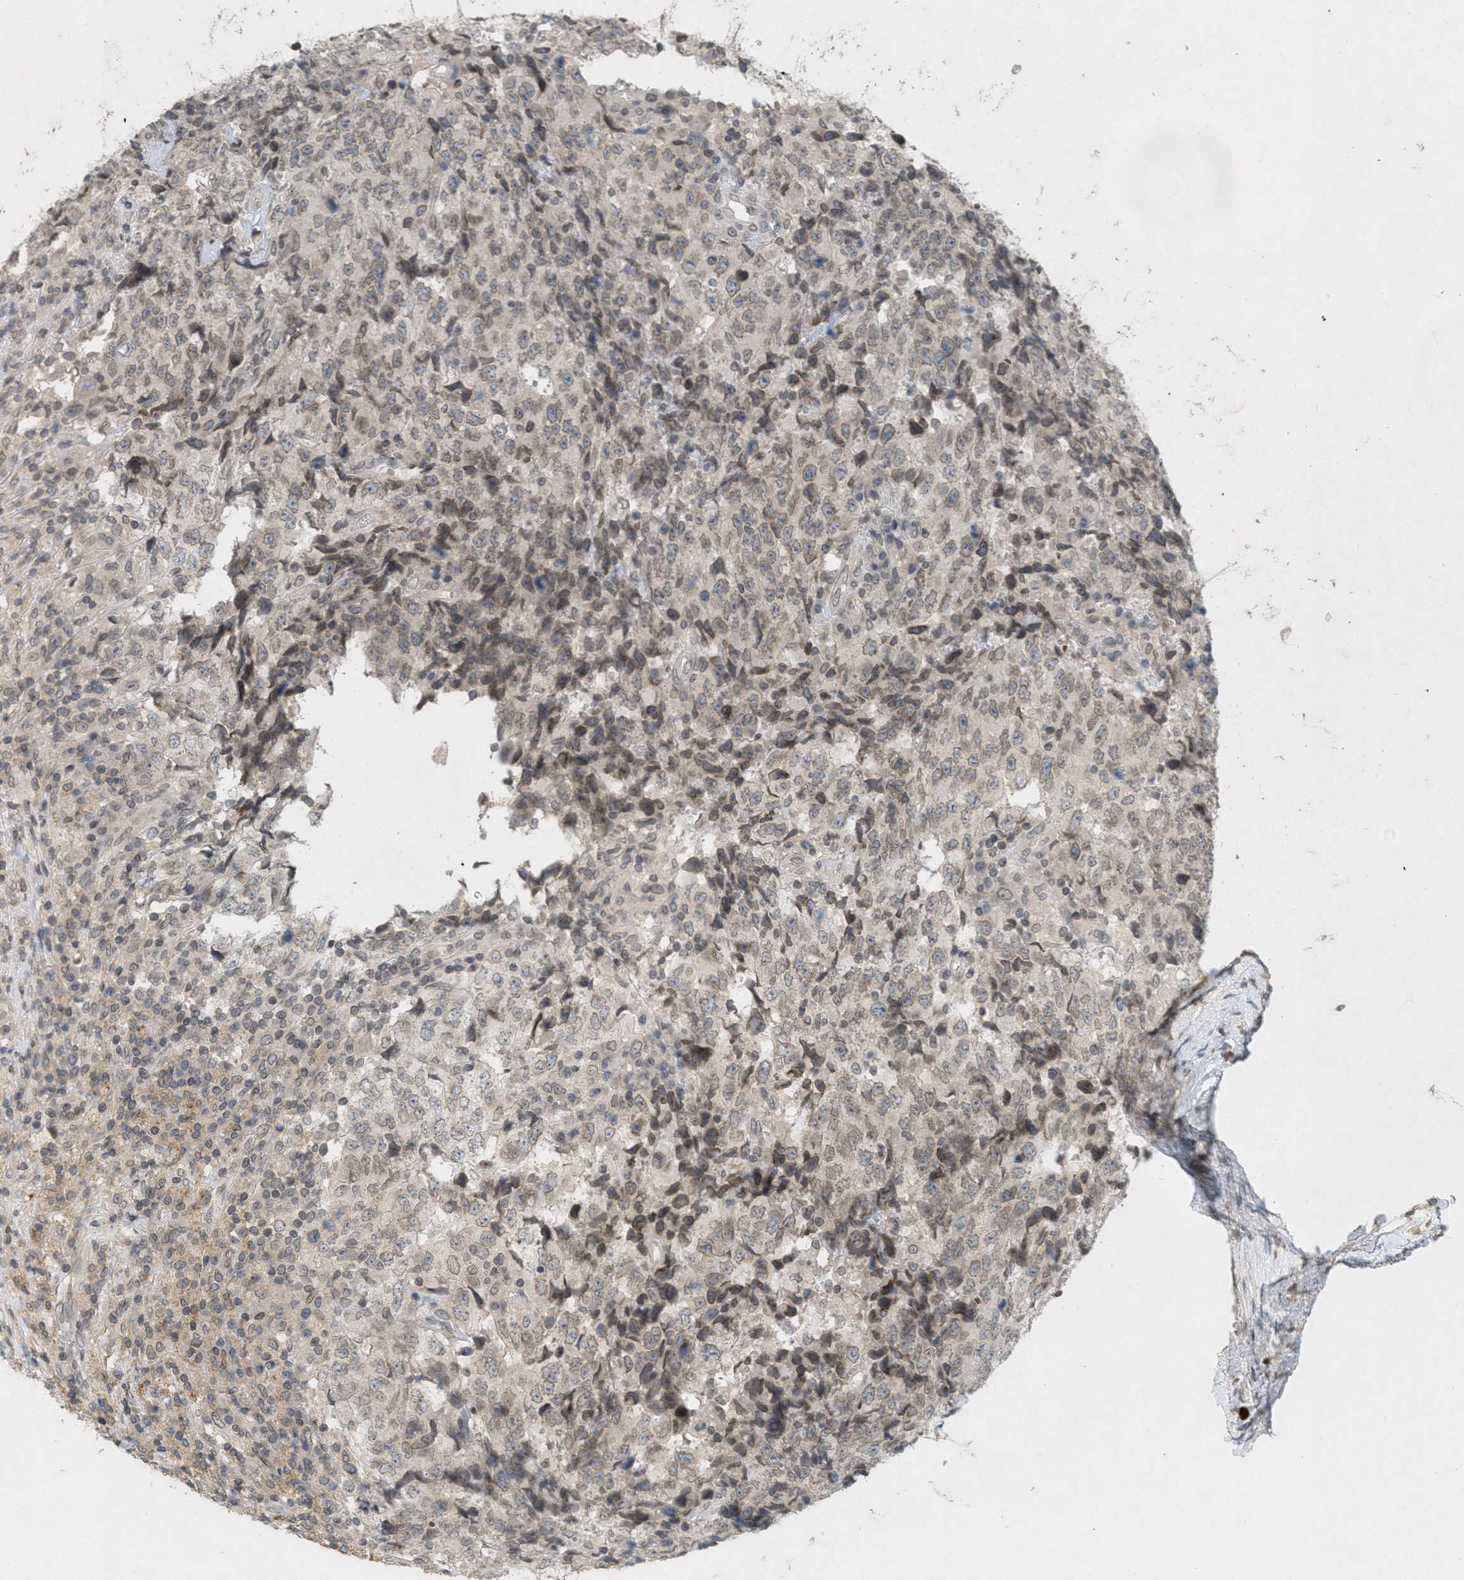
{"staining": {"intensity": "weak", "quantity": ">75%", "location": "cytoplasmic/membranous,nuclear"}, "tissue": "testis cancer", "cell_type": "Tumor cells", "image_type": "cancer", "snomed": [{"axis": "morphology", "description": "Necrosis, NOS"}, {"axis": "morphology", "description": "Carcinoma, Embryonal, NOS"}, {"axis": "topography", "description": "Testis"}], "caption": "The immunohistochemical stain labels weak cytoplasmic/membranous and nuclear staining in tumor cells of testis cancer (embryonal carcinoma) tissue.", "gene": "ABHD6", "patient": {"sex": "male", "age": 19}}